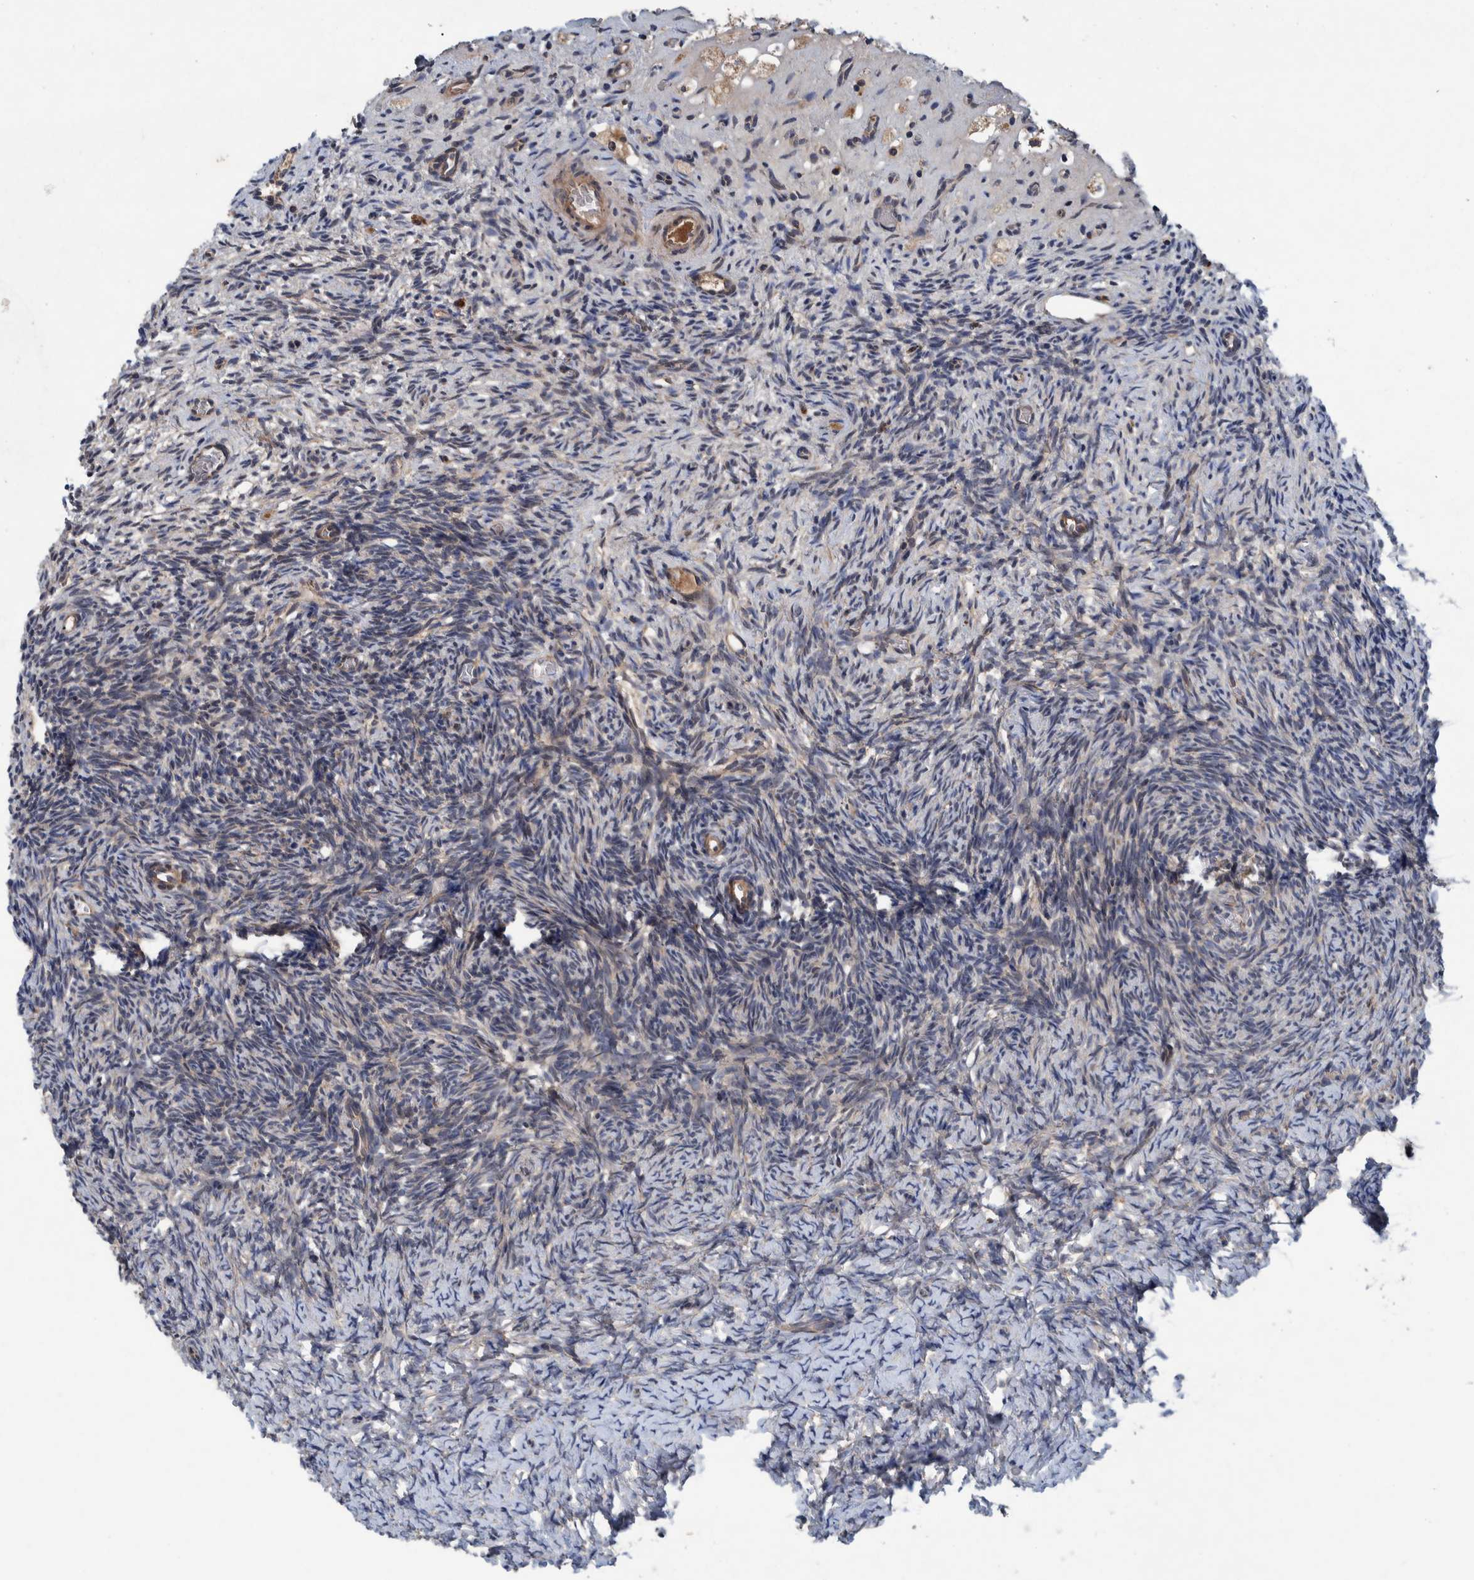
{"staining": {"intensity": "moderate", "quantity": ">75%", "location": "cytoplasmic/membranous"}, "tissue": "ovary", "cell_type": "Follicle cells", "image_type": "normal", "snomed": [{"axis": "morphology", "description": "Normal tissue, NOS"}, {"axis": "topography", "description": "Ovary"}], "caption": "The histopathology image displays staining of benign ovary, revealing moderate cytoplasmic/membranous protein expression (brown color) within follicle cells.", "gene": "ITIH3", "patient": {"sex": "female", "age": 34}}